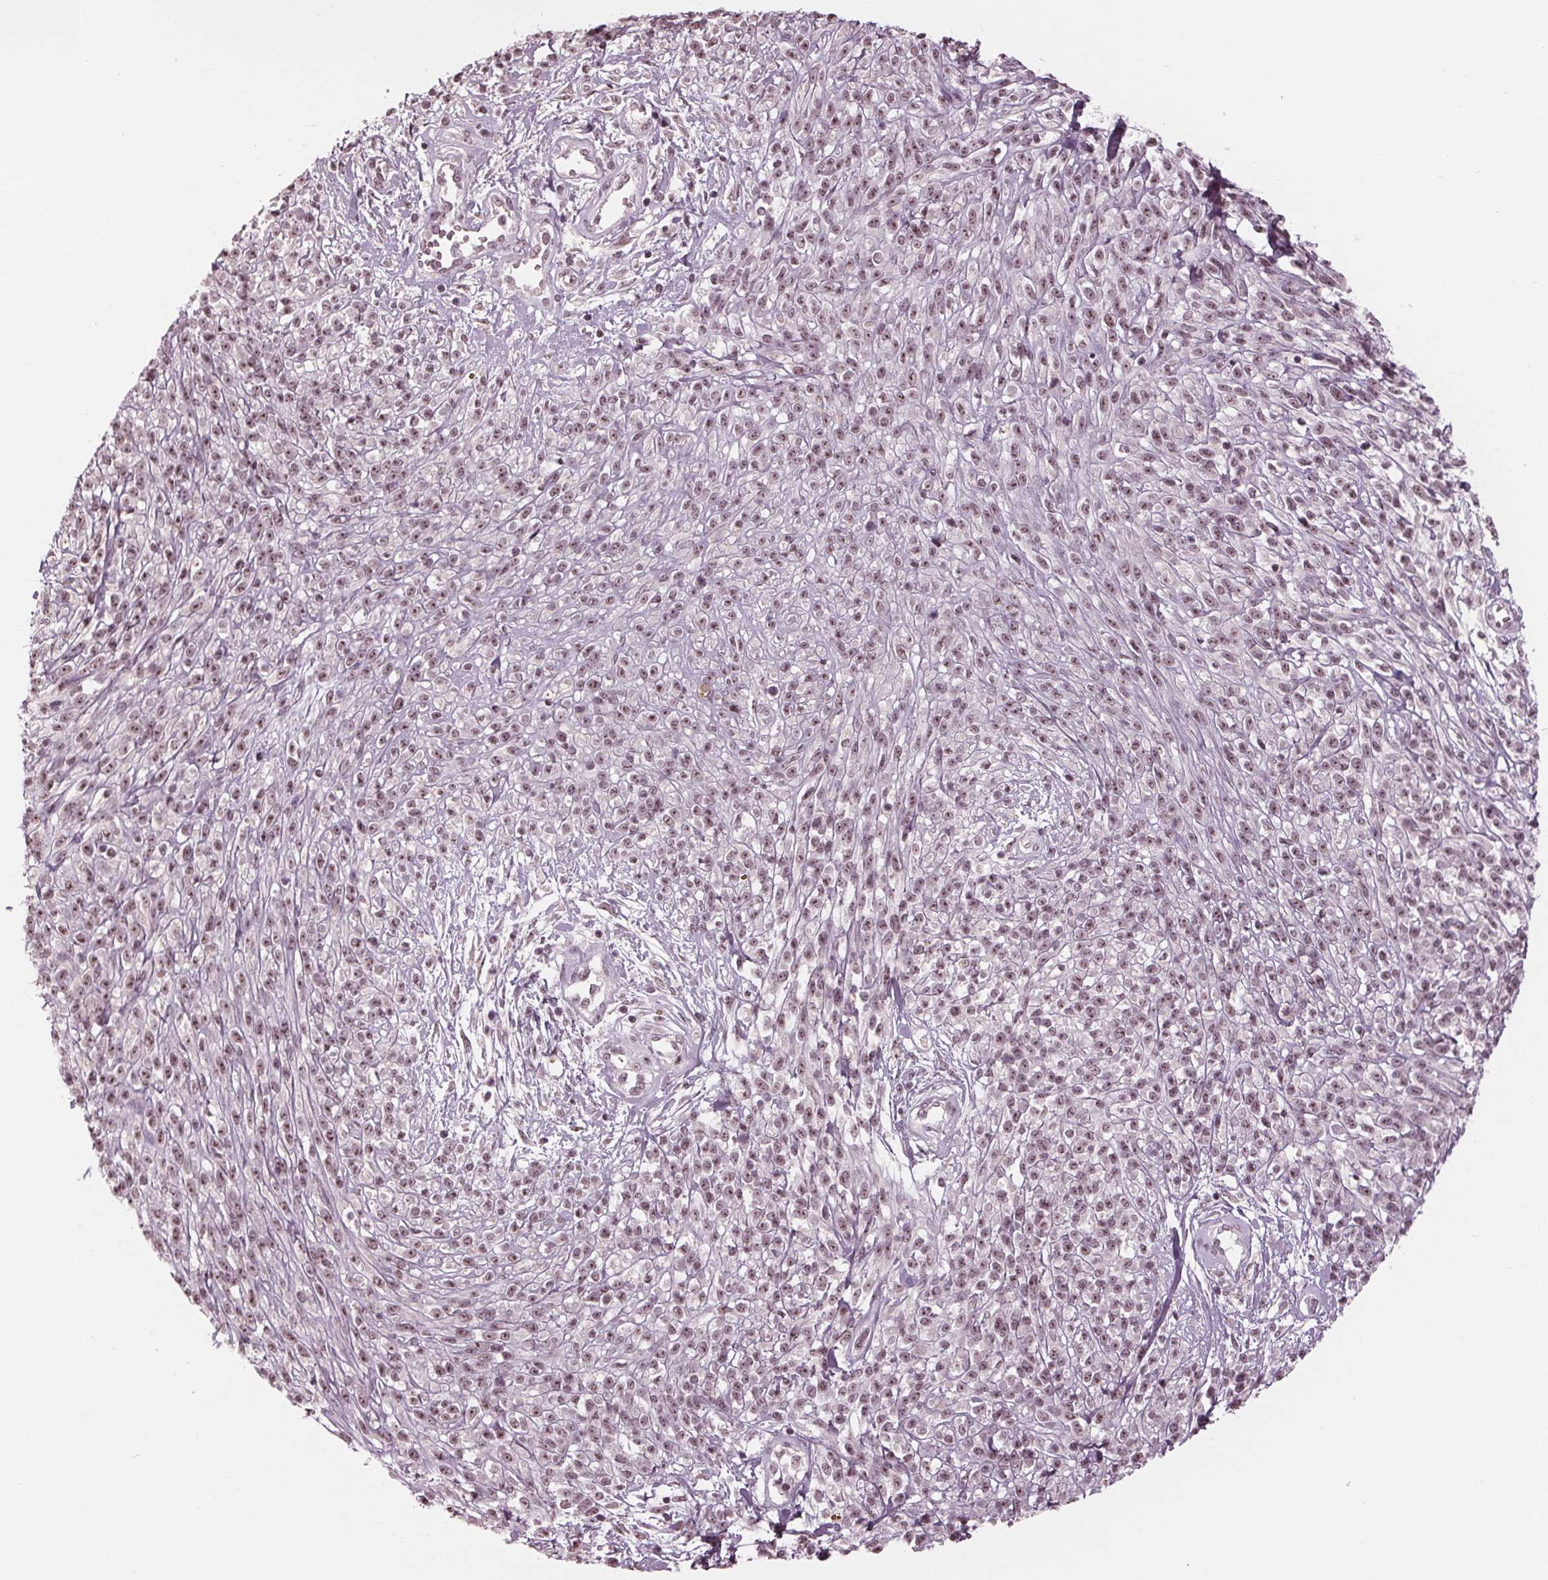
{"staining": {"intensity": "weak", "quantity": ">75%", "location": "nuclear"}, "tissue": "melanoma", "cell_type": "Tumor cells", "image_type": "cancer", "snomed": [{"axis": "morphology", "description": "Malignant melanoma, NOS"}, {"axis": "topography", "description": "Skin"}, {"axis": "topography", "description": "Skin of trunk"}], "caption": "IHC micrograph of human melanoma stained for a protein (brown), which exhibits low levels of weak nuclear staining in approximately >75% of tumor cells.", "gene": "SLX4", "patient": {"sex": "male", "age": 74}}